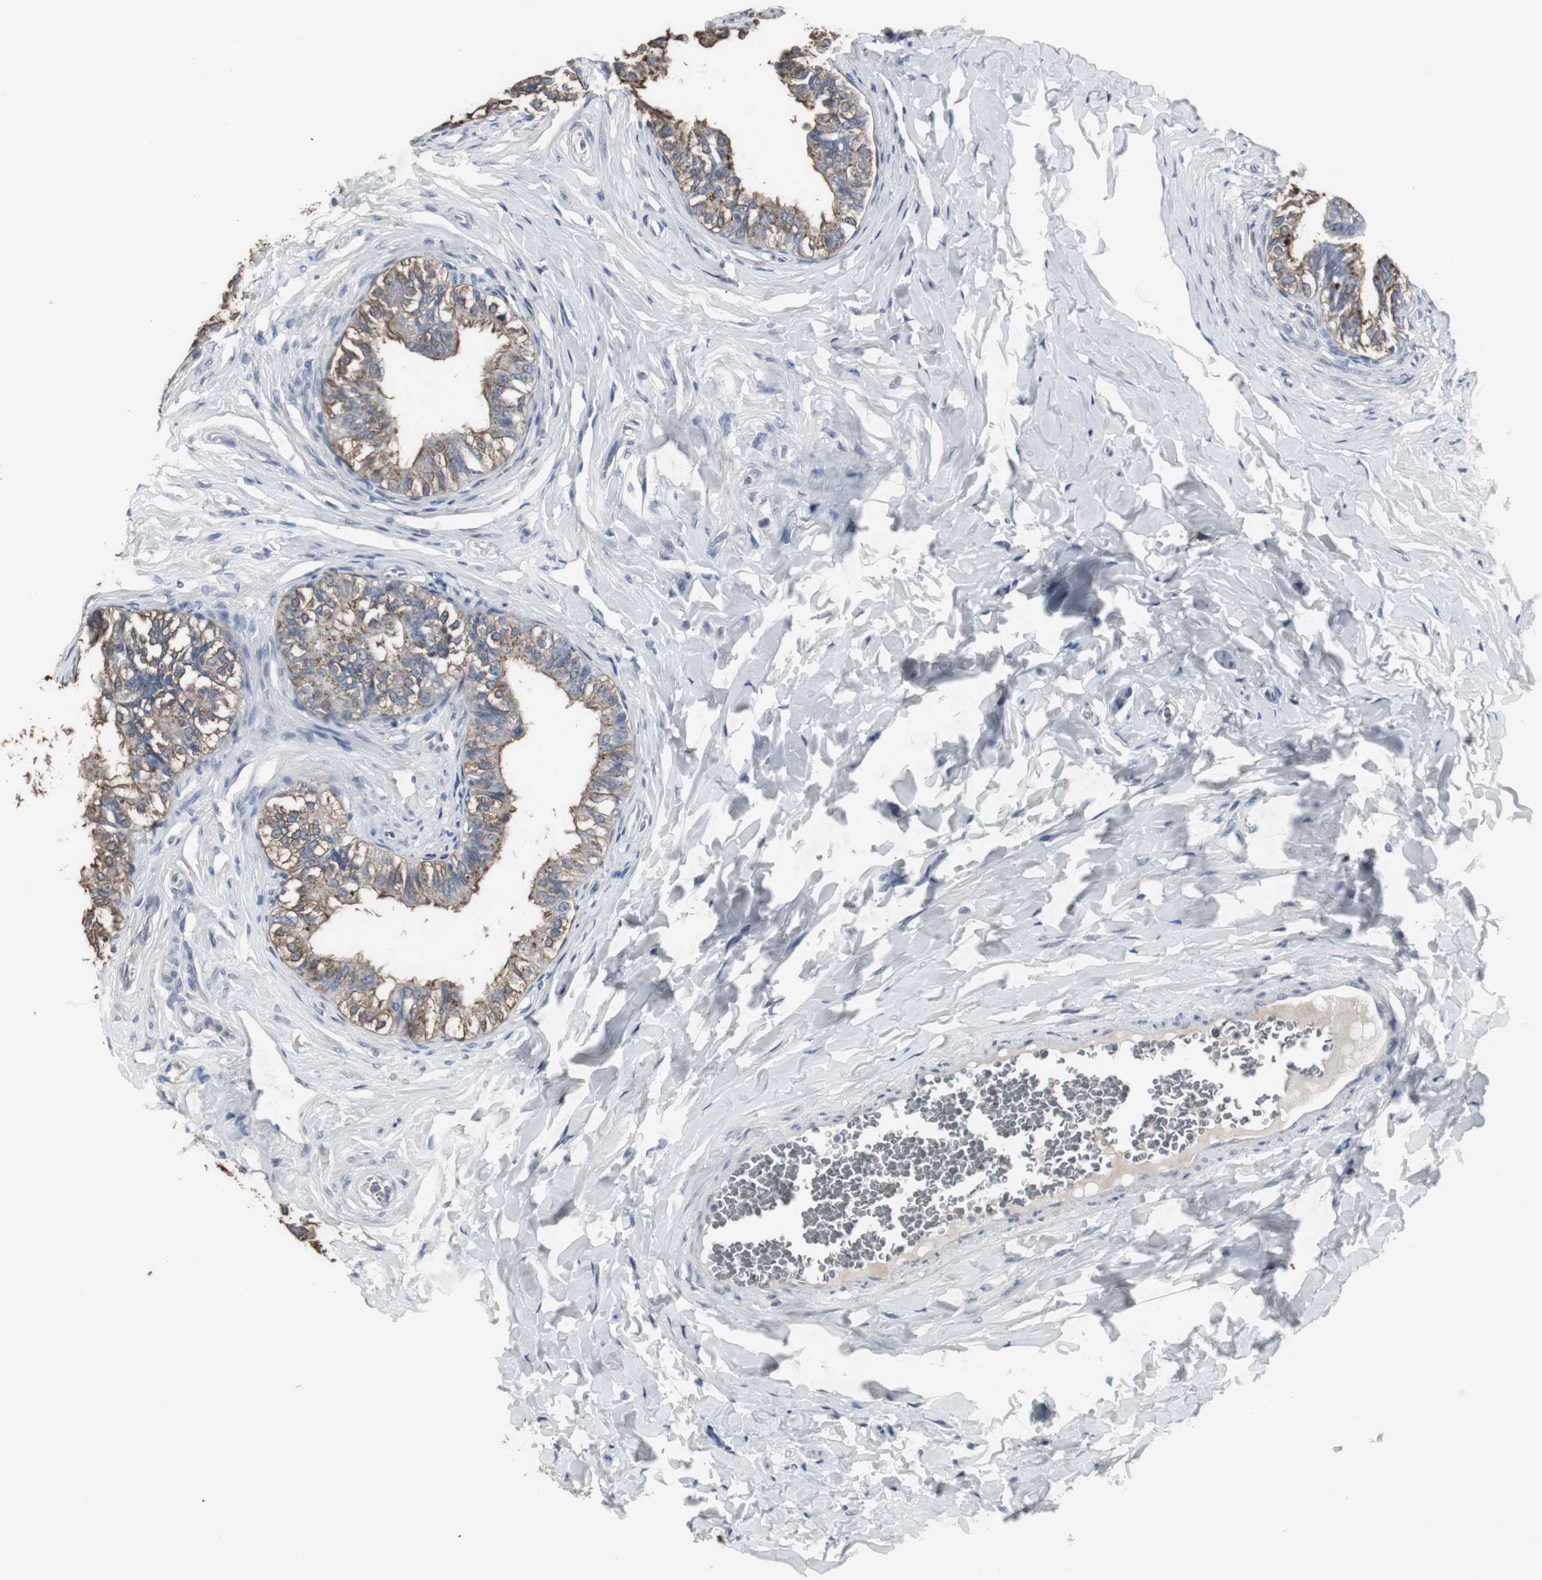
{"staining": {"intensity": "moderate", "quantity": ">75%", "location": "cytoplasmic/membranous"}, "tissue": "epididymis", "cell_type": "Glandular cells", "image_type": "normal", "snomed": [{"axis": "morphology", "description": "Normal tissue, NOS"}, {"axis": "topography", "description": "Soft tissue"}, {"axis": "topography", "description": "Epididymis"}], "caption": "Approximately >75% of glandular cells in normal human epididymis show moderate cytoplasmic/membranous protein staining as visualized by brown immunohistochemical staining.", "gene": "ACAA1", "patient": {"sex": "male", "age": 26}}